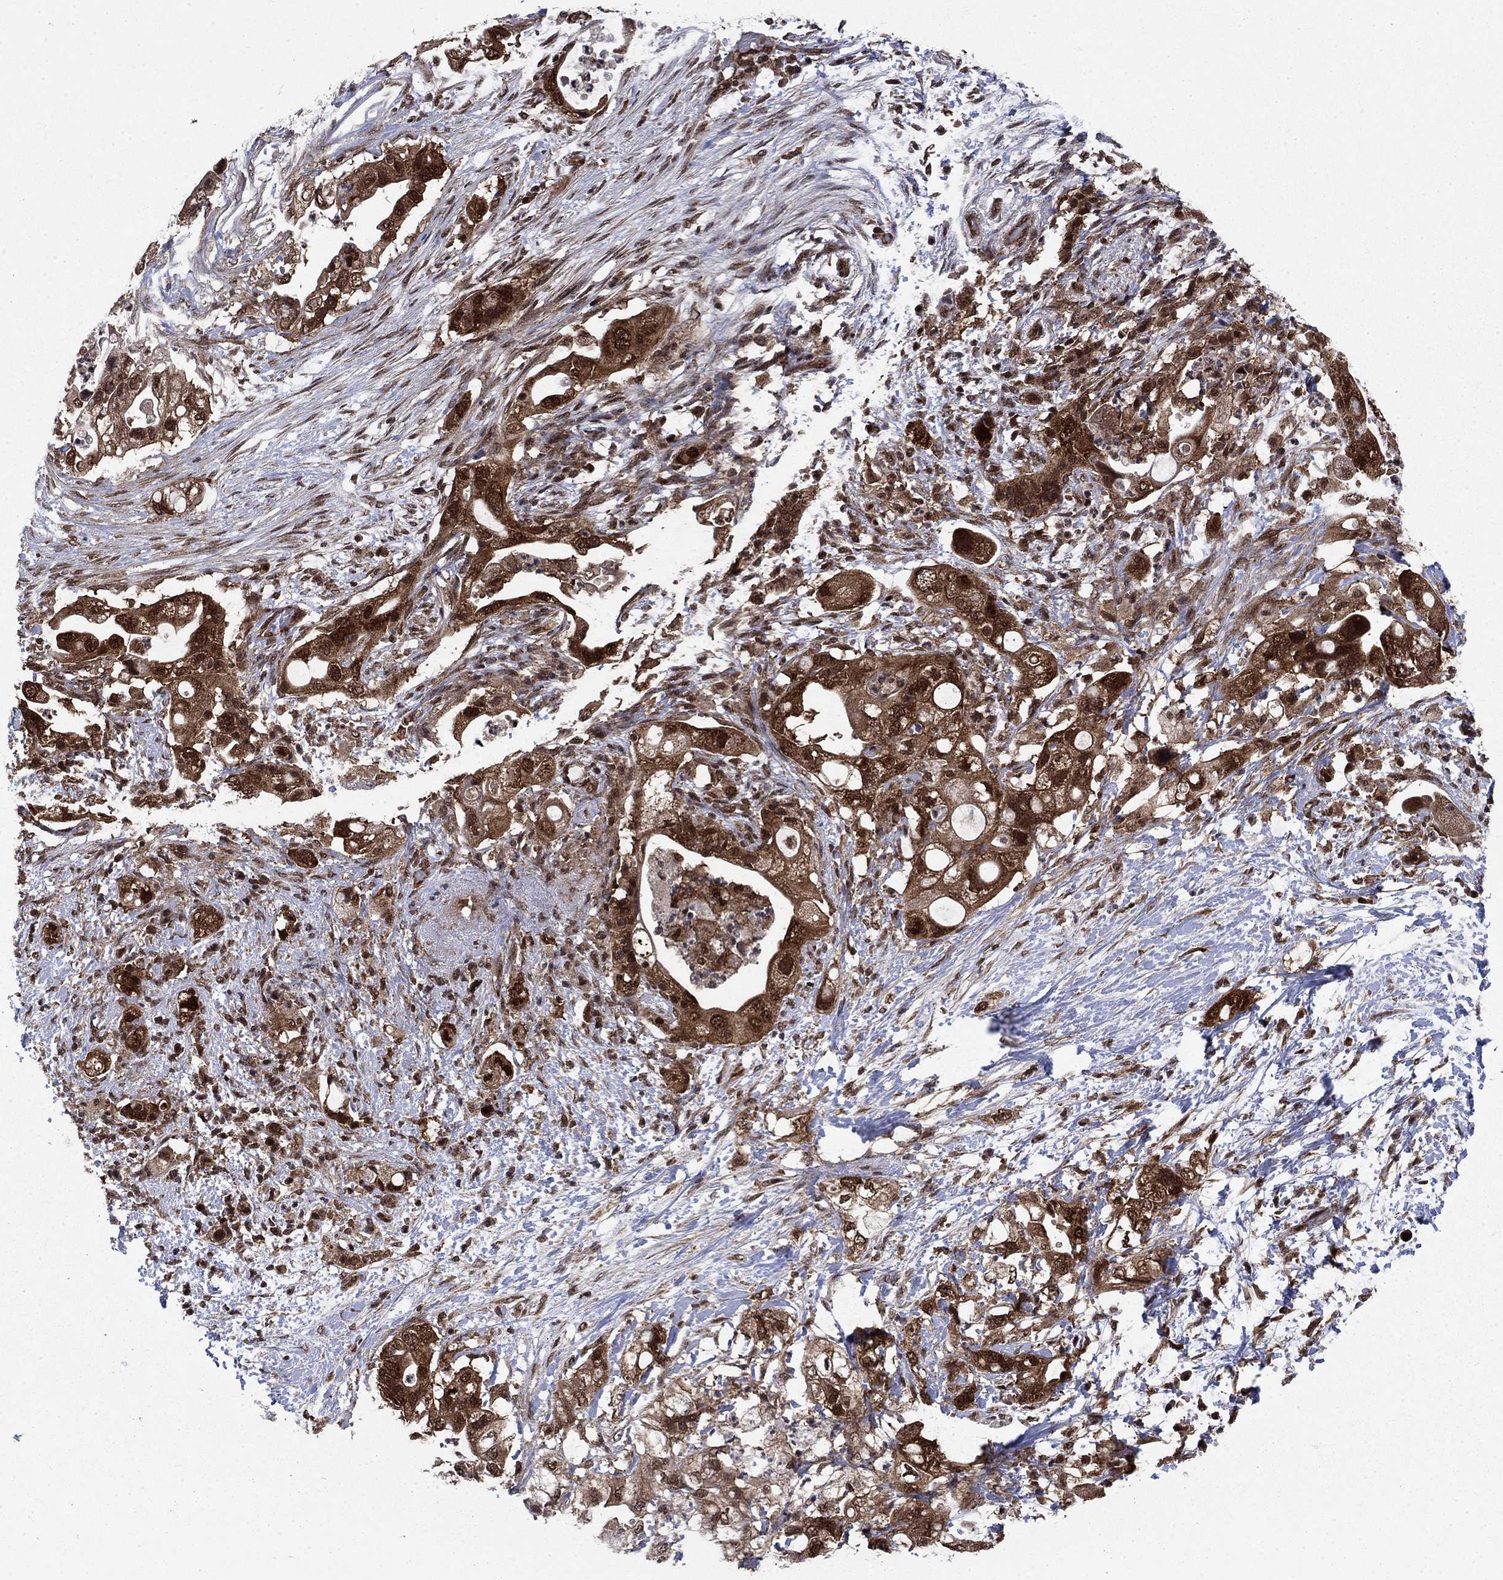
{"staining": {"intensity": "strong", "quantity": ">75%", "location": "cytoplasmic/membranous,nuclear"}, "tissue": "pancreatic cancer", "cell_type": "Tumor cells", "image_type": "cancer", "snomed": [{"axis": "morphology", "description": "Adenocarcinoma, NOS"}, {"axis": "topography", "description": "Pancreas"}], "caption": "There is high levels of strong cytoplasmic/membranous and nuclear positivity in tumor cells of pancreatic cancer, as demonstrated by immunohistochemical staining (brown color).", "gene": "DNAJA1", "patient": {"sex": "female", "age": 72}}